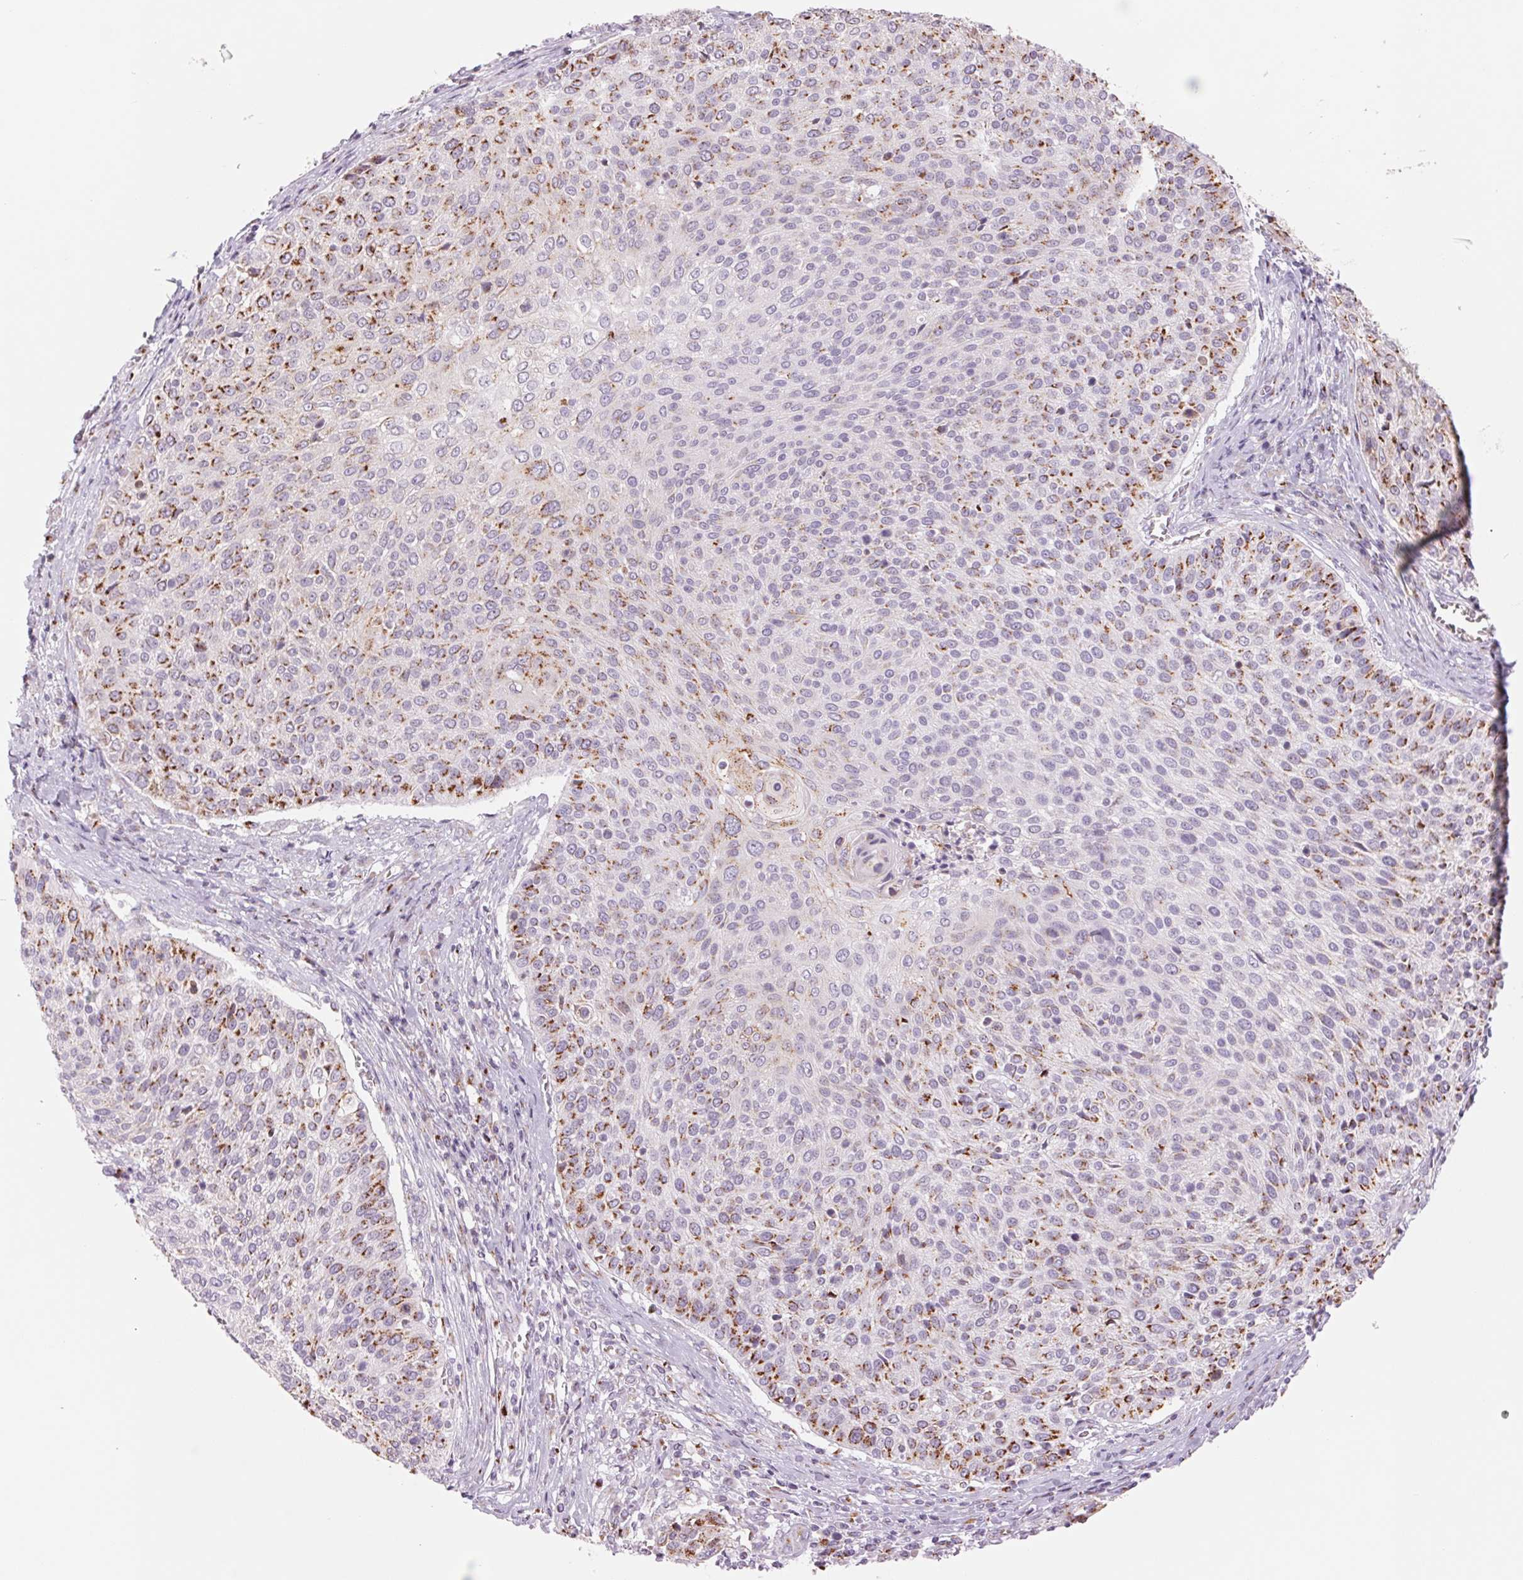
{"staining": {"intensity": "strong", "quantity": "<25%", "location": "cytoplasmic/membranous"}, "tissue": "cervical cancer", "cell_type": "Tumor cells", "image_type": "cancer", "snomed": [{"axis": "morphology", "description": "Squamous cell carcinoma, NOS"}, {"axis": "topography", "description": "Cervix"}], "caption": "Strong cytoplasmic/membranous expression for a protein is appreciated in about <25% of tumor cells of cervical cancer (squamous cell carcinoma) using IHC.", "gene": "GALNT7", "patient": {"sex": "female", "age": 31}}